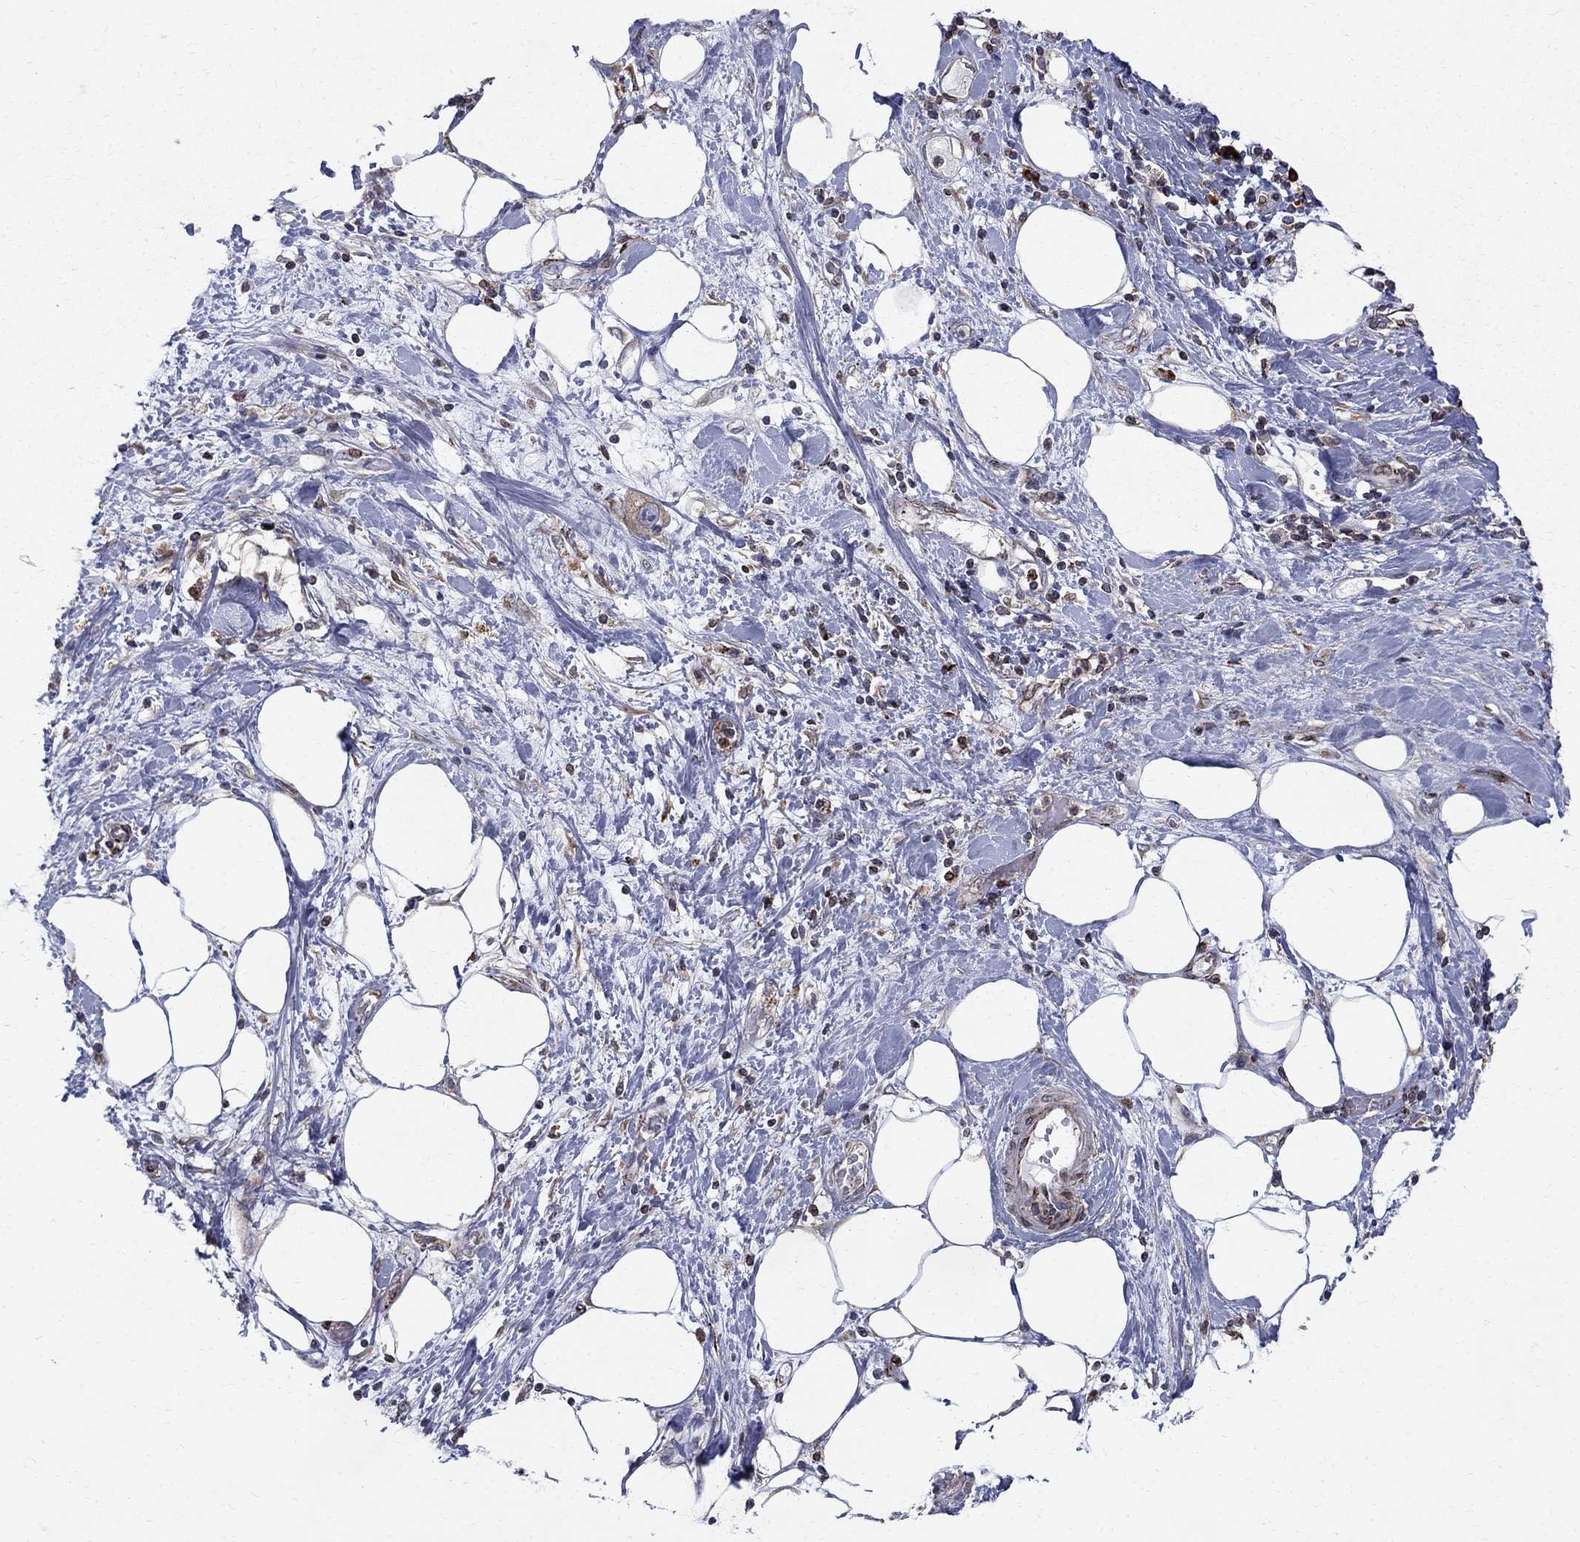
{"staining": {"intensity": "weak", "quantity": "<25%", "location": "cytoplasmic/membranous"}, "tissue": "pancreatic cancer", "cell_type": "Tumor cells", "image_type": "cancer", "snomed": [{"axis": "morphology", "description": "Adenocarcinoma, NOS"}, {"axis": "topography", "description": "Pancreas"}], "caption": "IHC of pancreatic cancer reveals no positivity in tumor cells.", "gene": "CAB39L", "patient": {"sex": "female", "age": 56}}